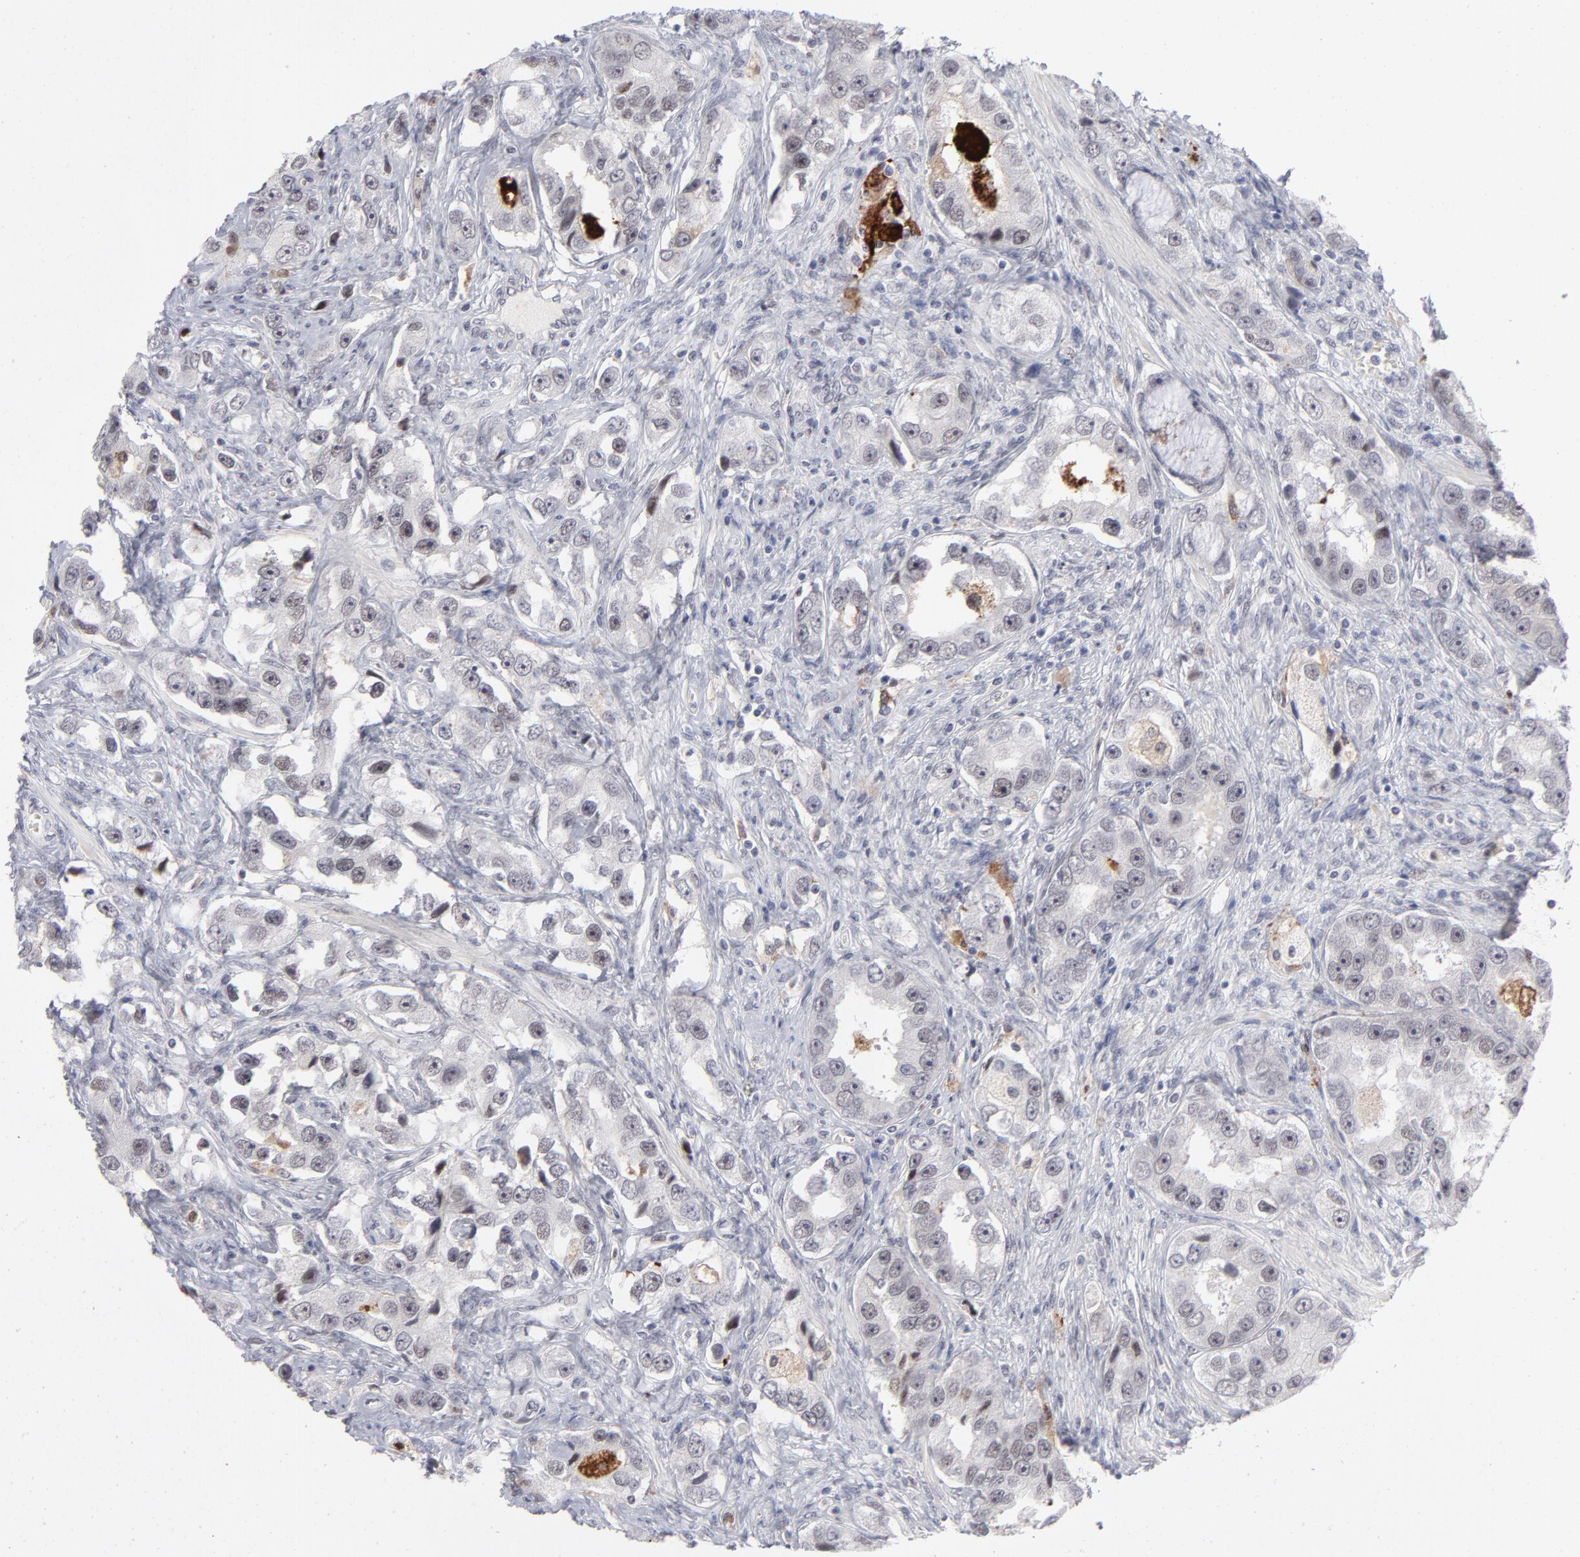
{"staining": {"intensity": "negative", "quantity": "none", "location": "none"}, "tissue": "prostate cancer", "cell_type": "Tumor cells", "image_type": "cancer", "snomed": [{"axis": "morphology", "description": "Adenocarcinoma, High grade"}, {"axis": "topography", "description": "Prostate"}], "caption": "Immunohistochemical staining of human prostate cancer displays no significant staining in tumor cells. (Brightfield microscopy of DAB (3,3'-diaminobenzidine) immunohistochemistry (IHC) at high magnification).", "gene": "CCR2", "patient": {"sex": "male", "age": 63}}